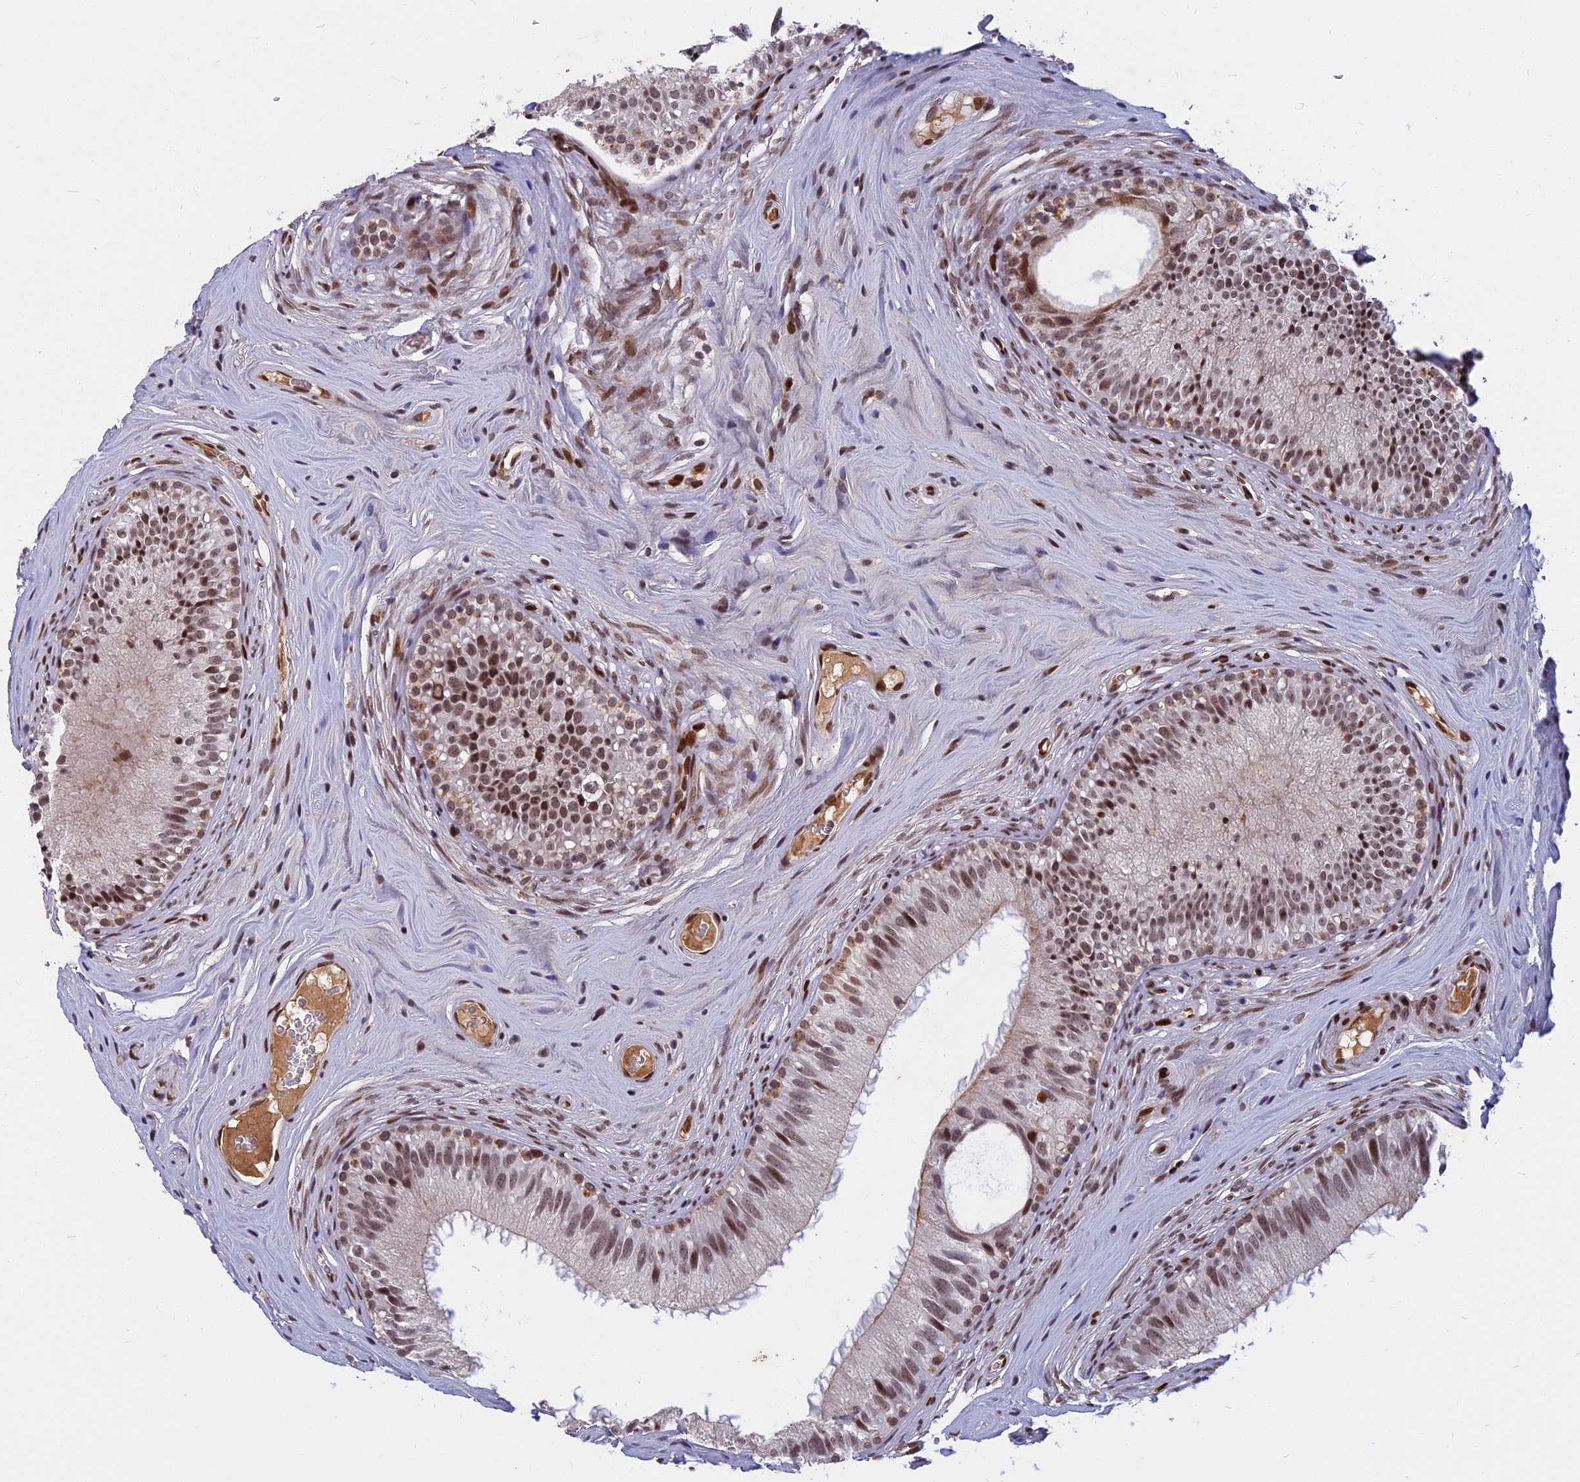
{"staining": {"intensity": "moderate", "quantity": "25%-75%", "location": "nuclear"}, "tissue": "epididymis", "cell_type": "Glandular cells", "image_type": "normal", "snomed": [{"axis": "morphology", "description": "Normal tissue, NOS"}, {"axis": "topography", "description": "Epididymis"}], "caption": "IHC photomicrograph of benign epididymis: epididymis stained using immunohistochemistry (IHC) reveals medium levels of moderate protein expression localized specifically in the nuclear of glandular cells, appearing as a nuclear brown color.", "gene": "CDC7", "patient": {"sex": "male", "age": 45}}